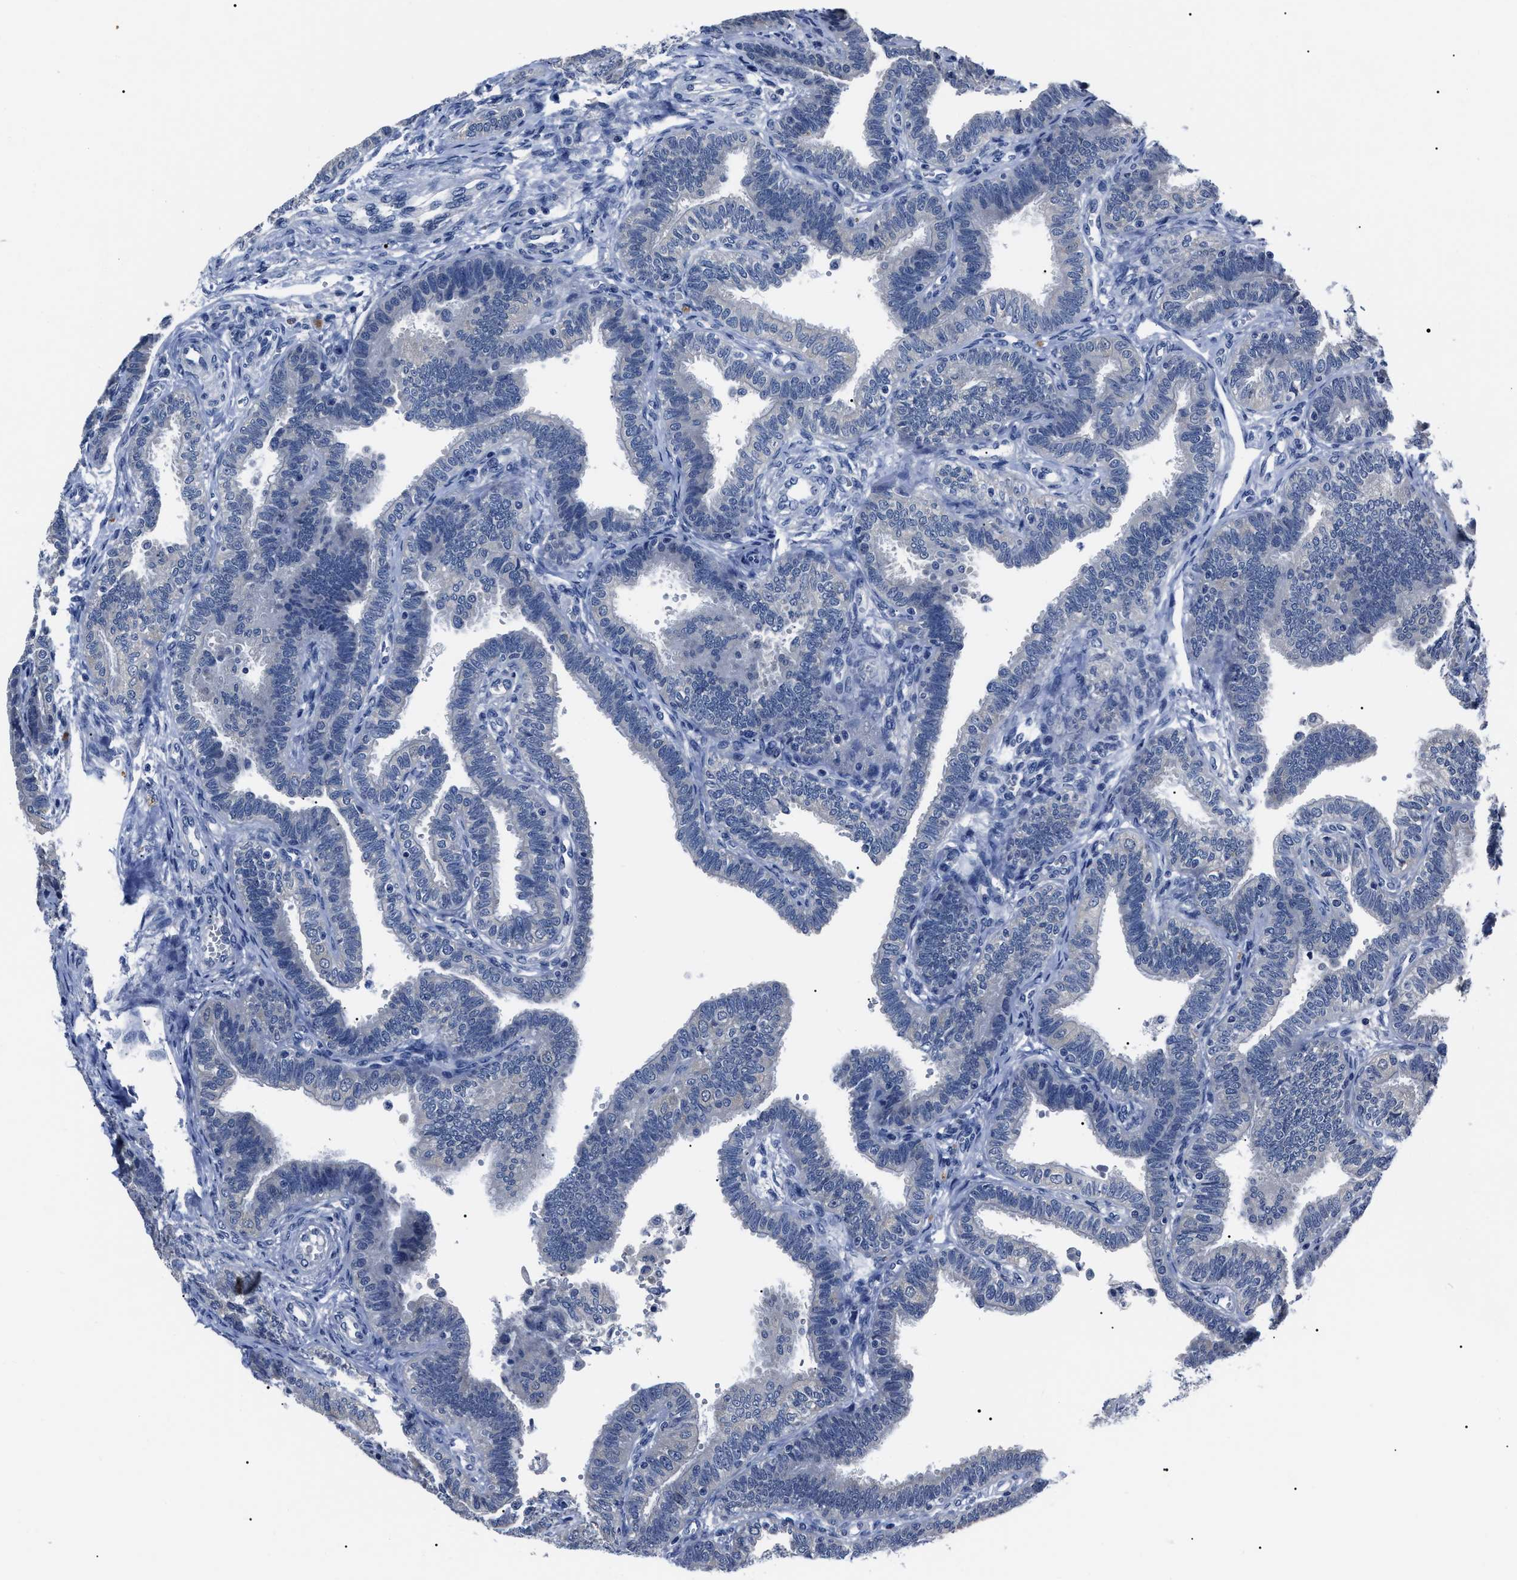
{"staining": {"intensity": "negative", "quantity": "none", "location": "none"}, "tissue": "fallopian tube", "cell_type": "Glandular cells", "image_type": "normal", "snomed": [{"axis": "morphology", "description": "Normal tissue, NOS"}, {"axis": "topography", "description": "Fallopian tube"}, {"axis": "topography", "description": "Placenta"}], "caption": "Immunohistochemistry (IHC) histopathology image of normal human fallopian tube stained for a protein (brown), which shows no expression in glandular cells.", "gene": "LRWD1", "patient": {"sex": "female", "age": 34}}